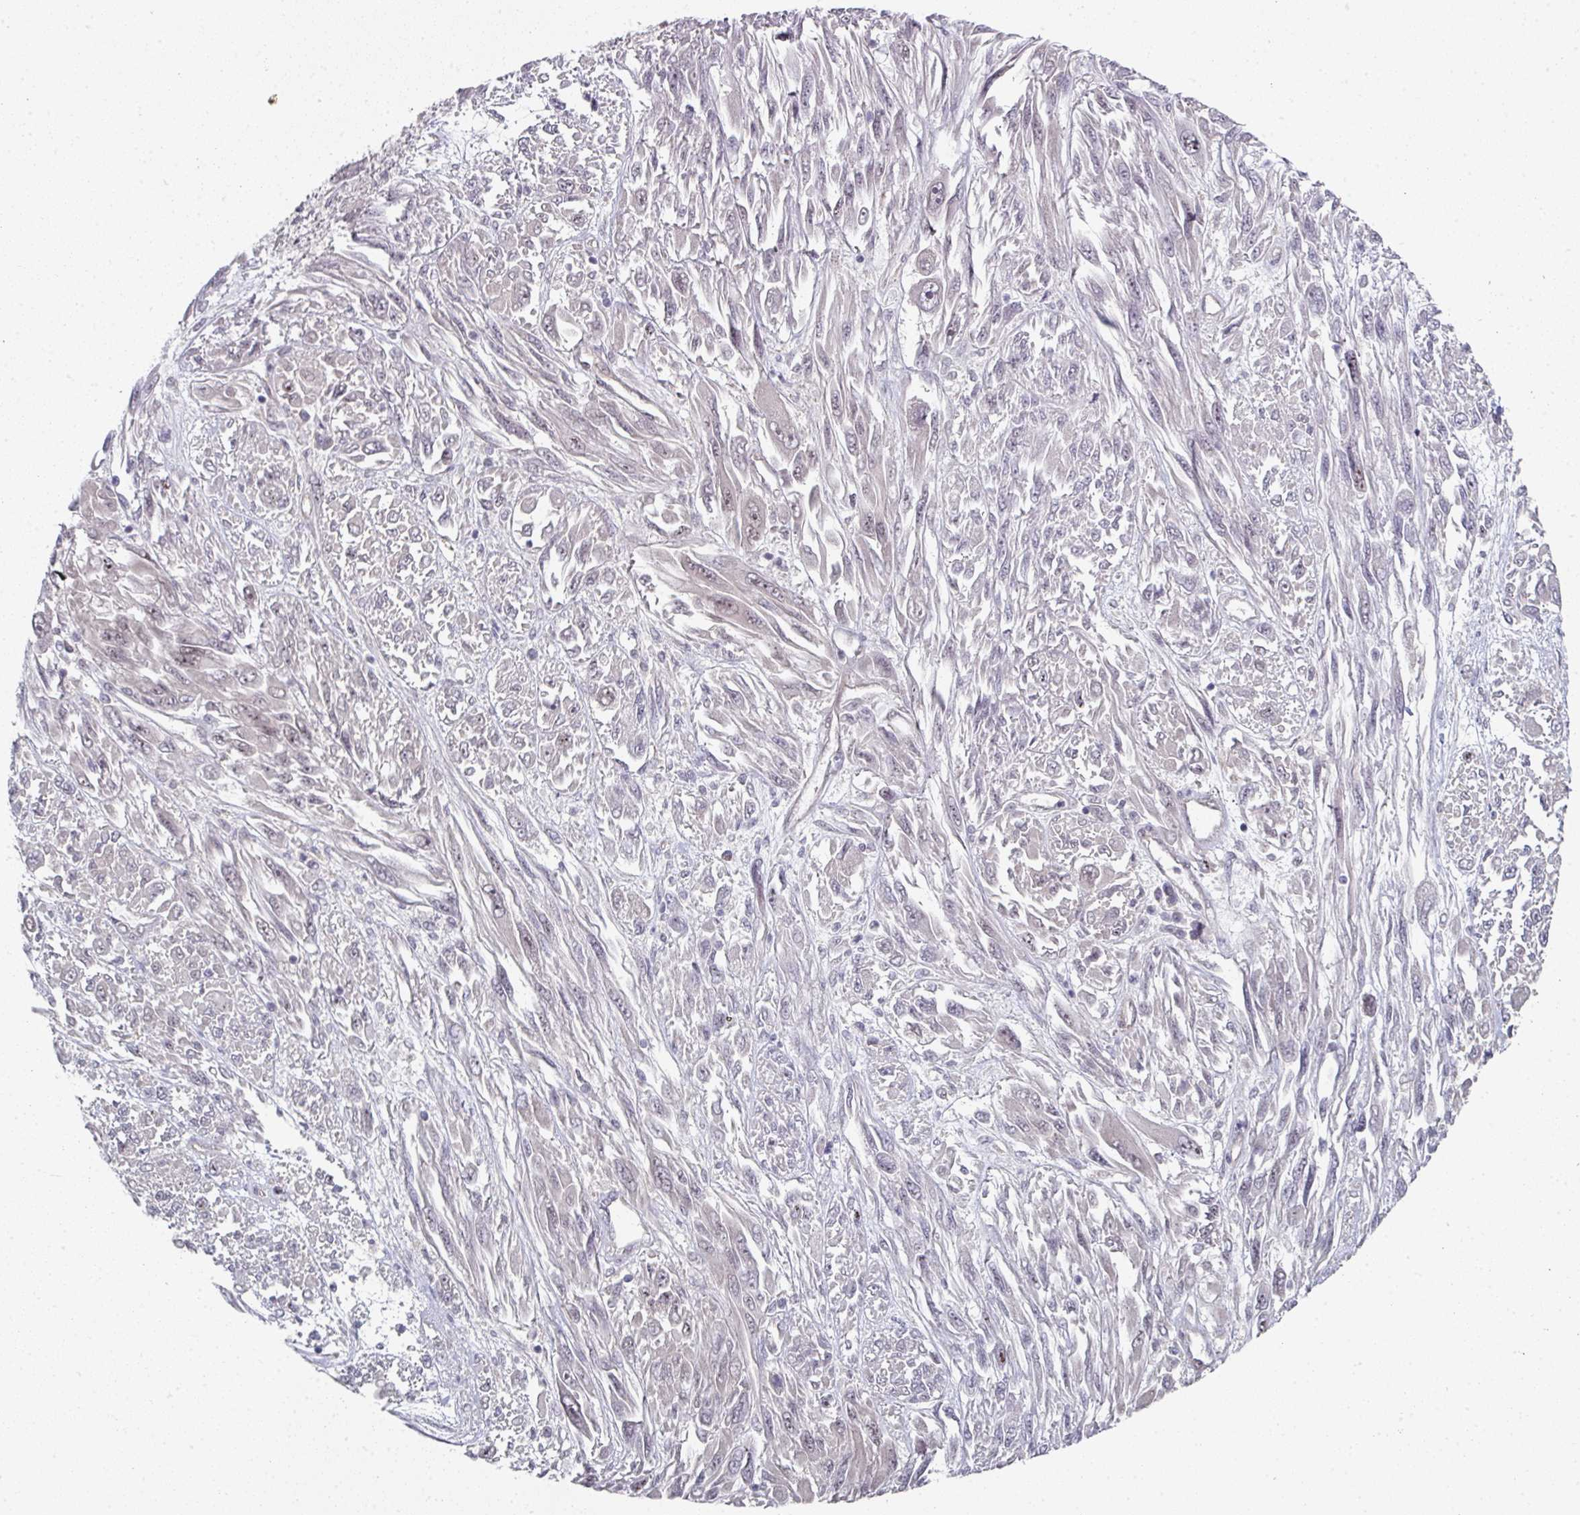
{"staining": {"intensity": "negative", "quantity": "none", "location": "none"}, "tissue": "melanoma", "cell_type": "Tumor cells", "image_type": "cancer", "snomed": [{"axis": "morphology", "description": "Malignant melanoma, NOS"}, {"axis": "topography", "description": "Skin"}], "caption": "Immunohistochemistry (IHC) photomicrograph of neoplastic tissue: melanoma stained with DAB (3,3'-diaminobenzidine) displays no significant protein staining in tumor cells.", "gene": "TMCC1", "patient": {"sex": "female", "age": 91}}